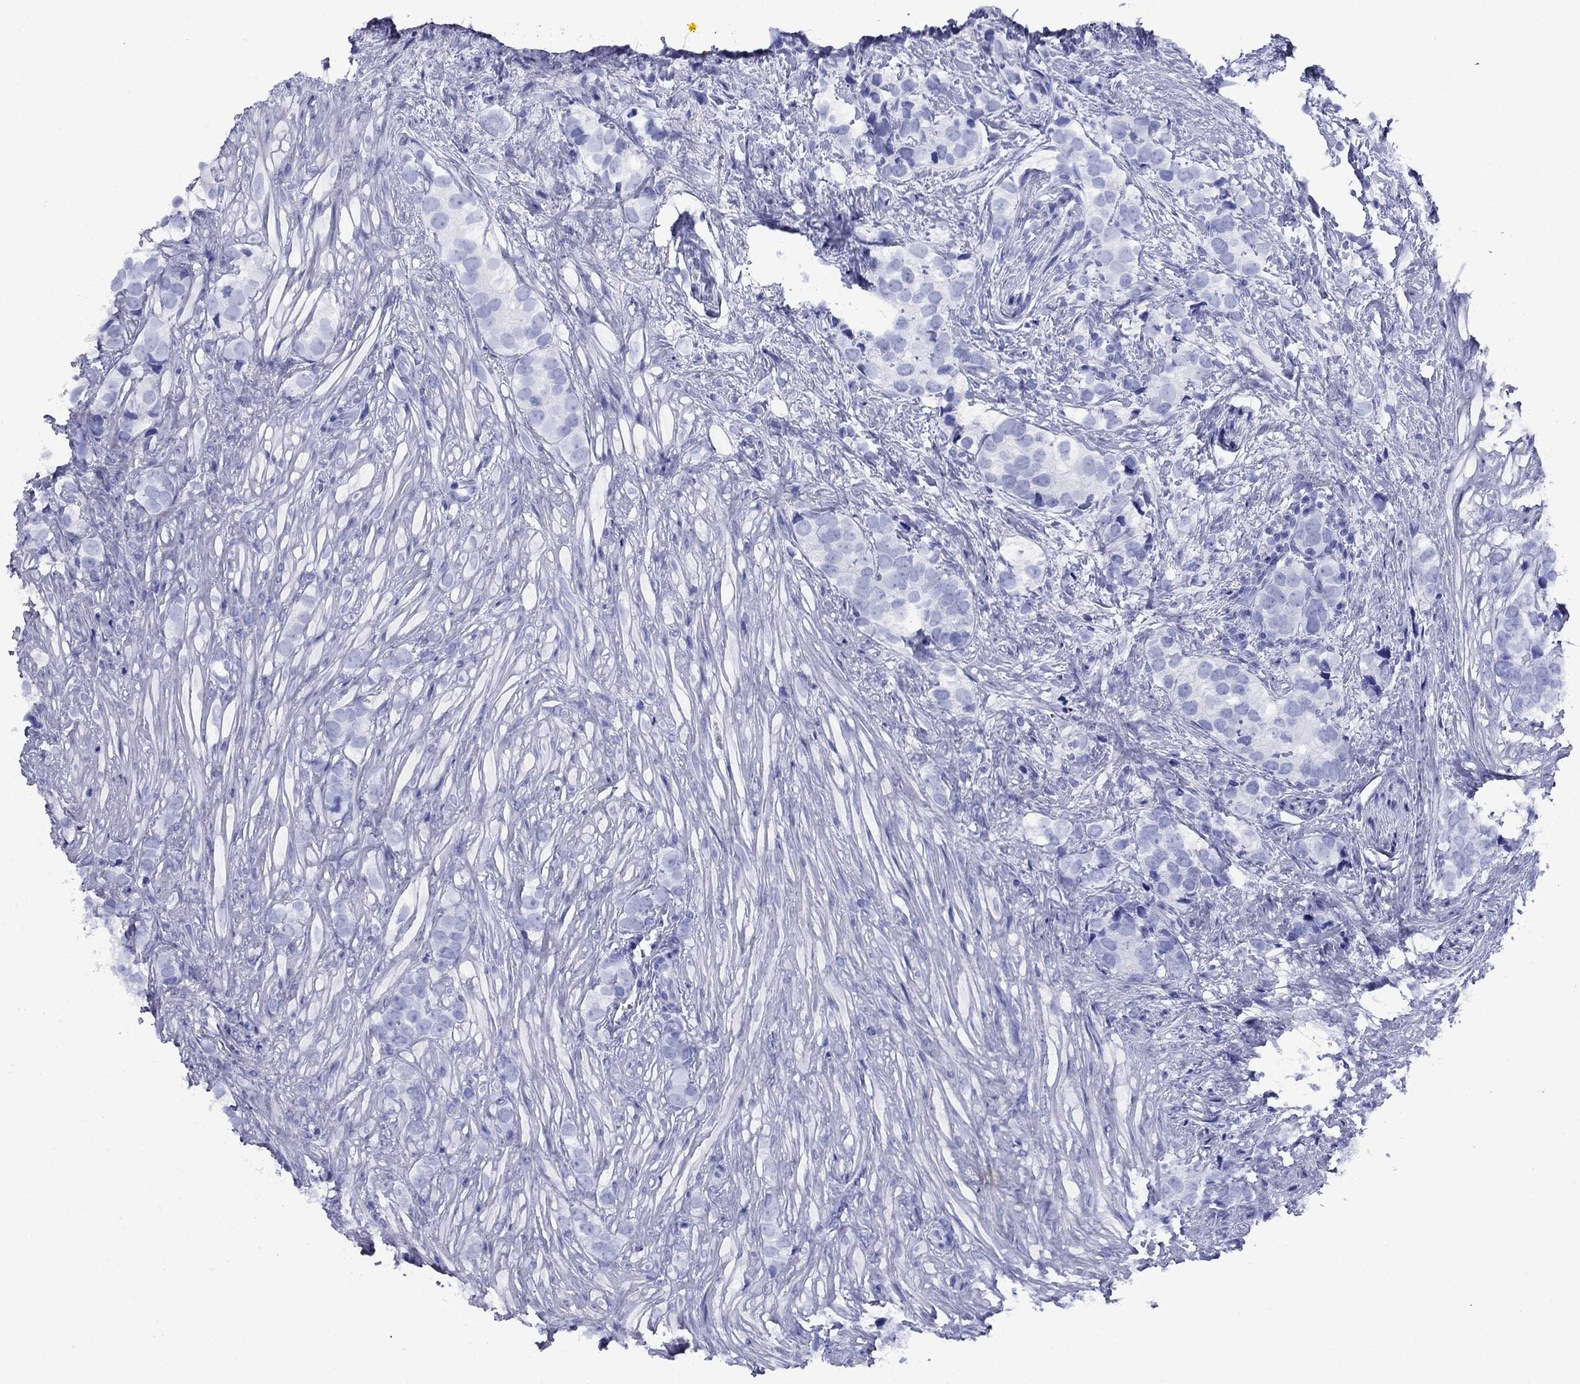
{"staining": {"intensity": "negative", "quantity": "none", "location": "none"}, "tissue": "prostate cancer", "cell_type": "Tumor cells", "image_type": "cancer", "snomed": [{"axis": "morphology", "description": "Adenocarcinoma, NOS"}, {"axis": "topography", "description": "Prostate and seminal vesicle, NOS"}], "caption": "A histopathology image of human prostate cancer is negative for staining in tumor cells.", "gene": "ROM1", "patient": {"sex": "male", "age": 63}}